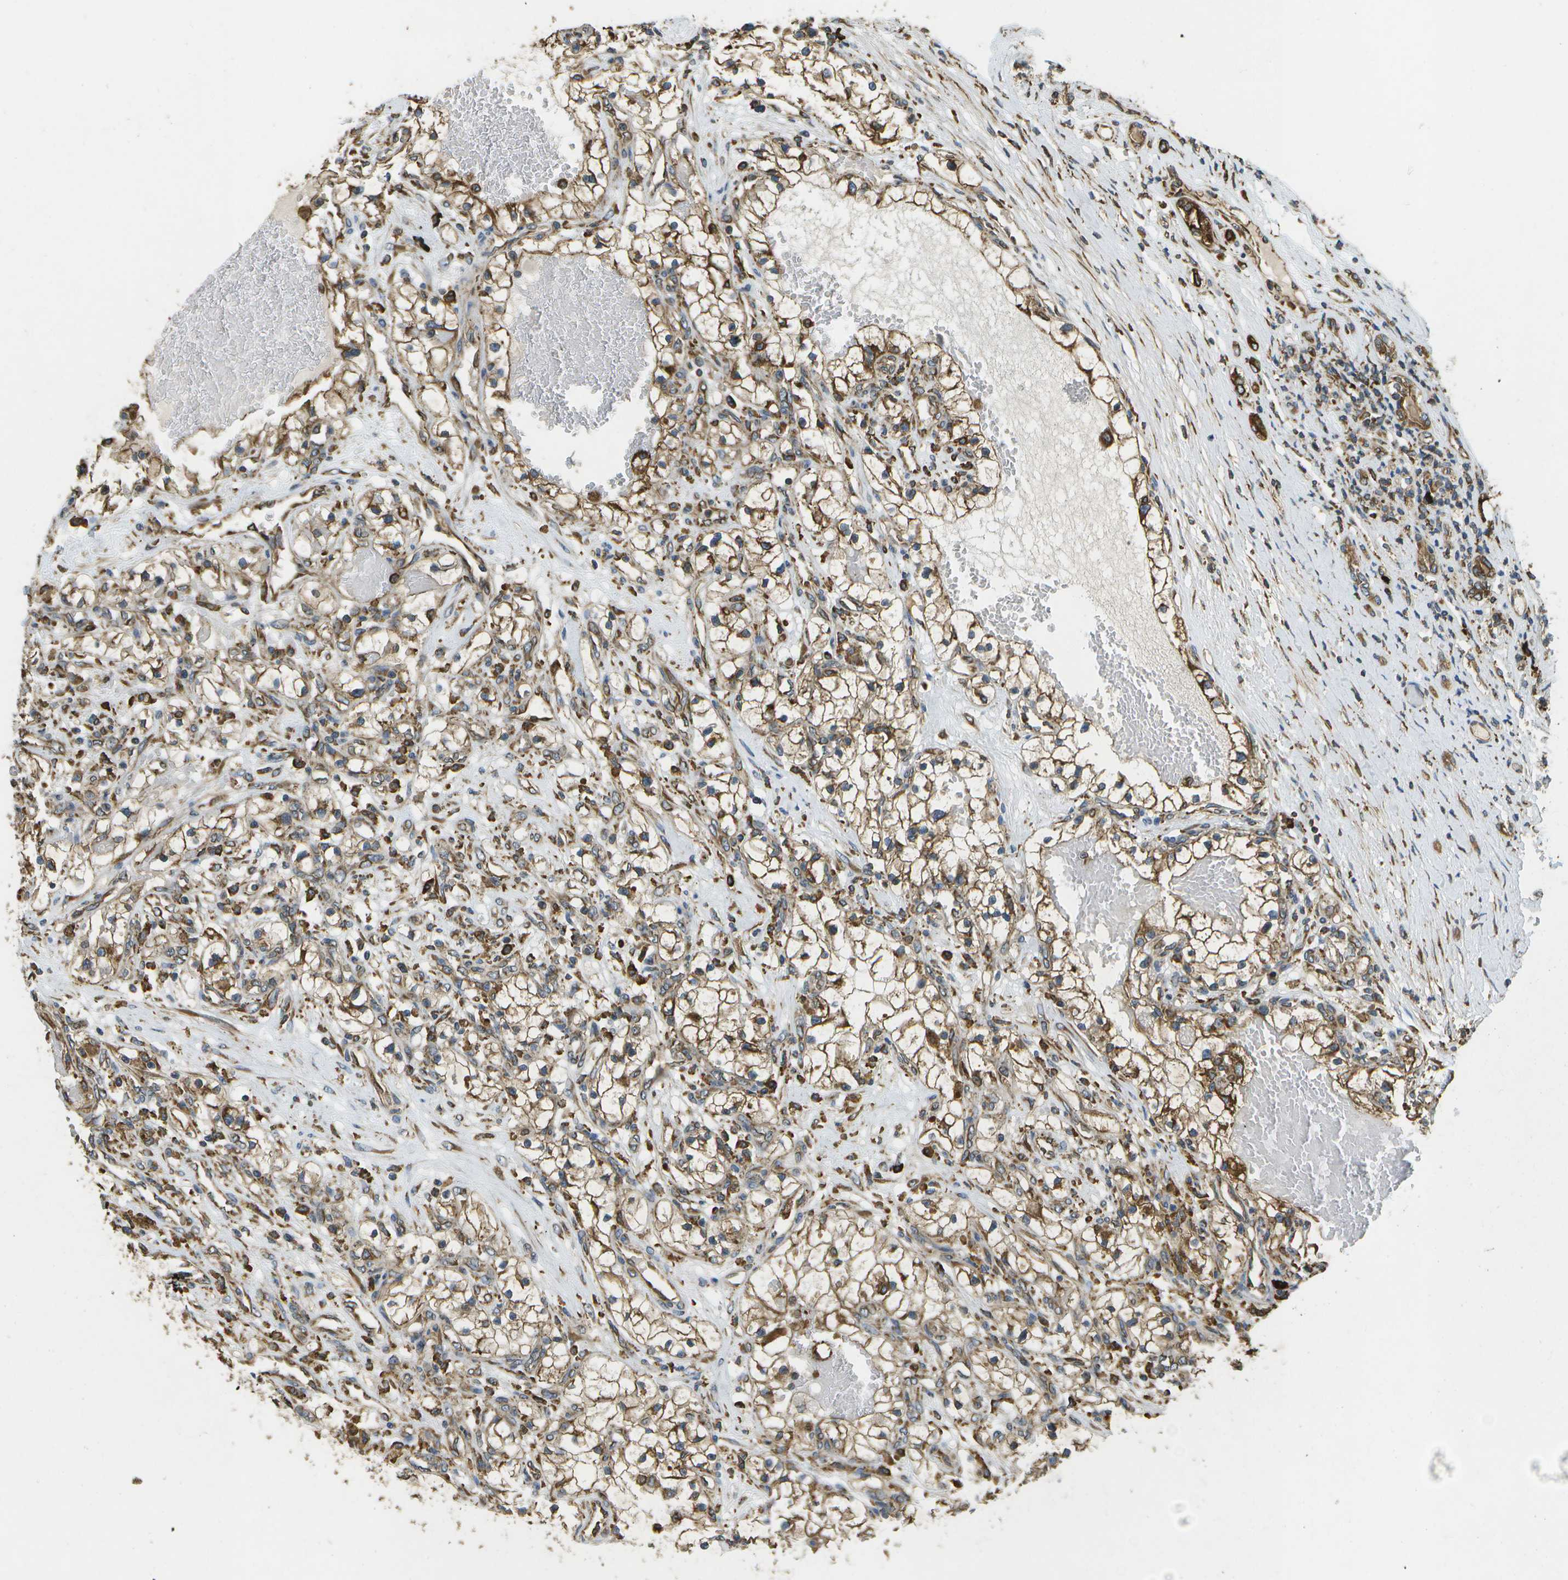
{"staining": {"intensity": "moderate", "quantity": ">75%", "location": "cytoplasmic/membranous"}, "tissue": "renal cancer", "cell_type": "Tumor cells", "image_type": "cancer", "snomed": [{"axis": "morphology", "description": "Adenocarcinoma, NOS"}, {"axis": "topography", "description": "Kidney"}], "caption": "The photomicrograph reveals a brown stain indicating the presence of a protein in the cytoplasmic/membranous of tumor cells in adenocarcinoma (renal). The staining was performed using DAB (3,3'-diaminobenzidine) to visualize the protein expression in brown, while the nuclei were stained in blue with hematoxylin (Magnification: 20x).", "gene": "PDIA4", "patient": {"sex": "male", "age": 68}}